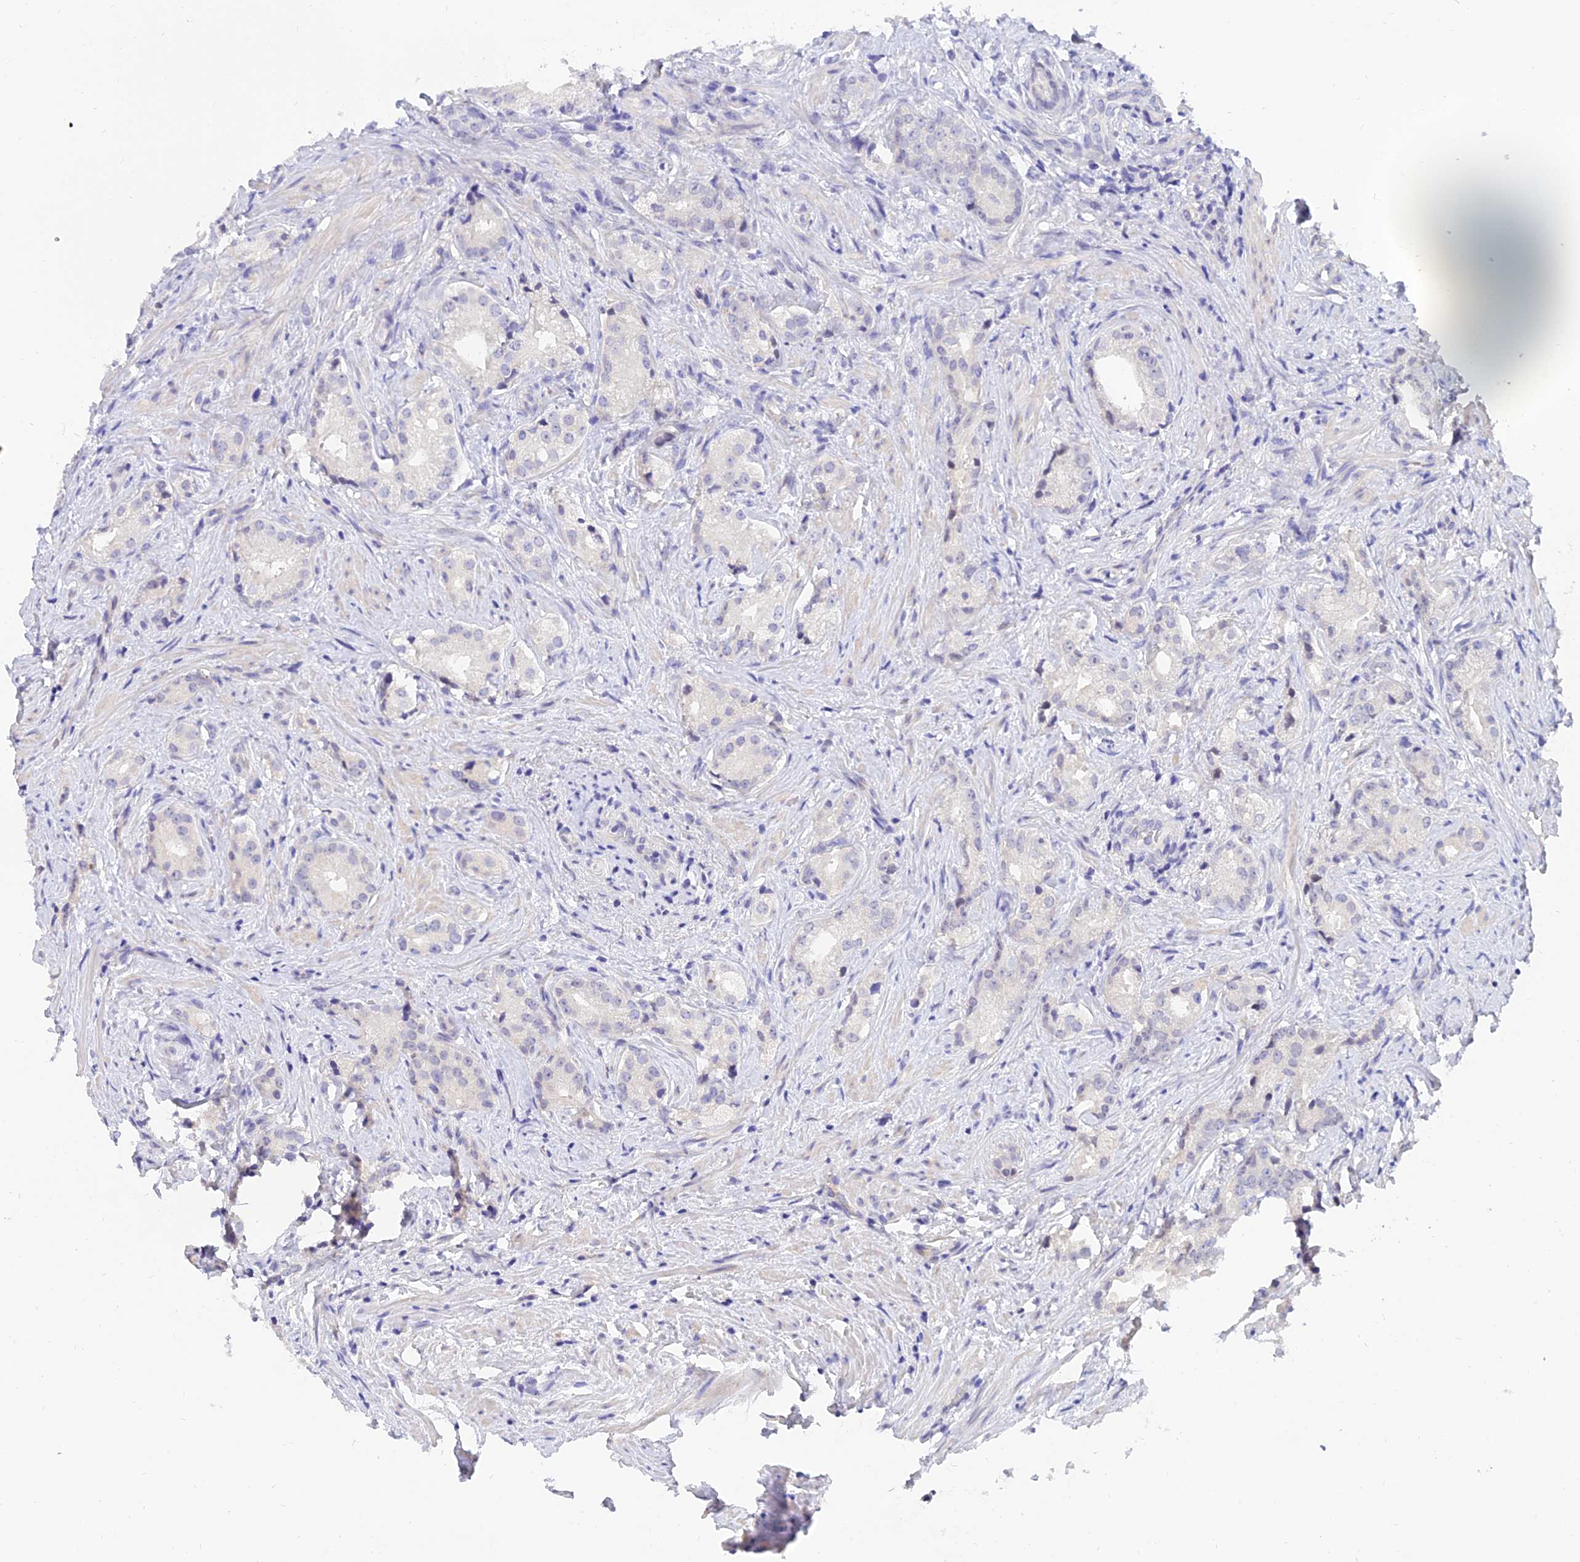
{"staining": {"intensity": "negative", "quantity": "none", "location": "none"}, "tissue": "prostate cancer", "cell_type": "Tumor cells", "image_type": "cancer", "snomed": [{"axis": "morphology", "description": "Adenocarcinoma, Low grade"}, {"axis": "topography", "description": "Prostate"}], "caption": "The image displays no significant expression in tumor cells of prostate low-grade adenocarcinoma.", "gene": "TMEM161B", "patient": {"sex": "male", "age": 71}}